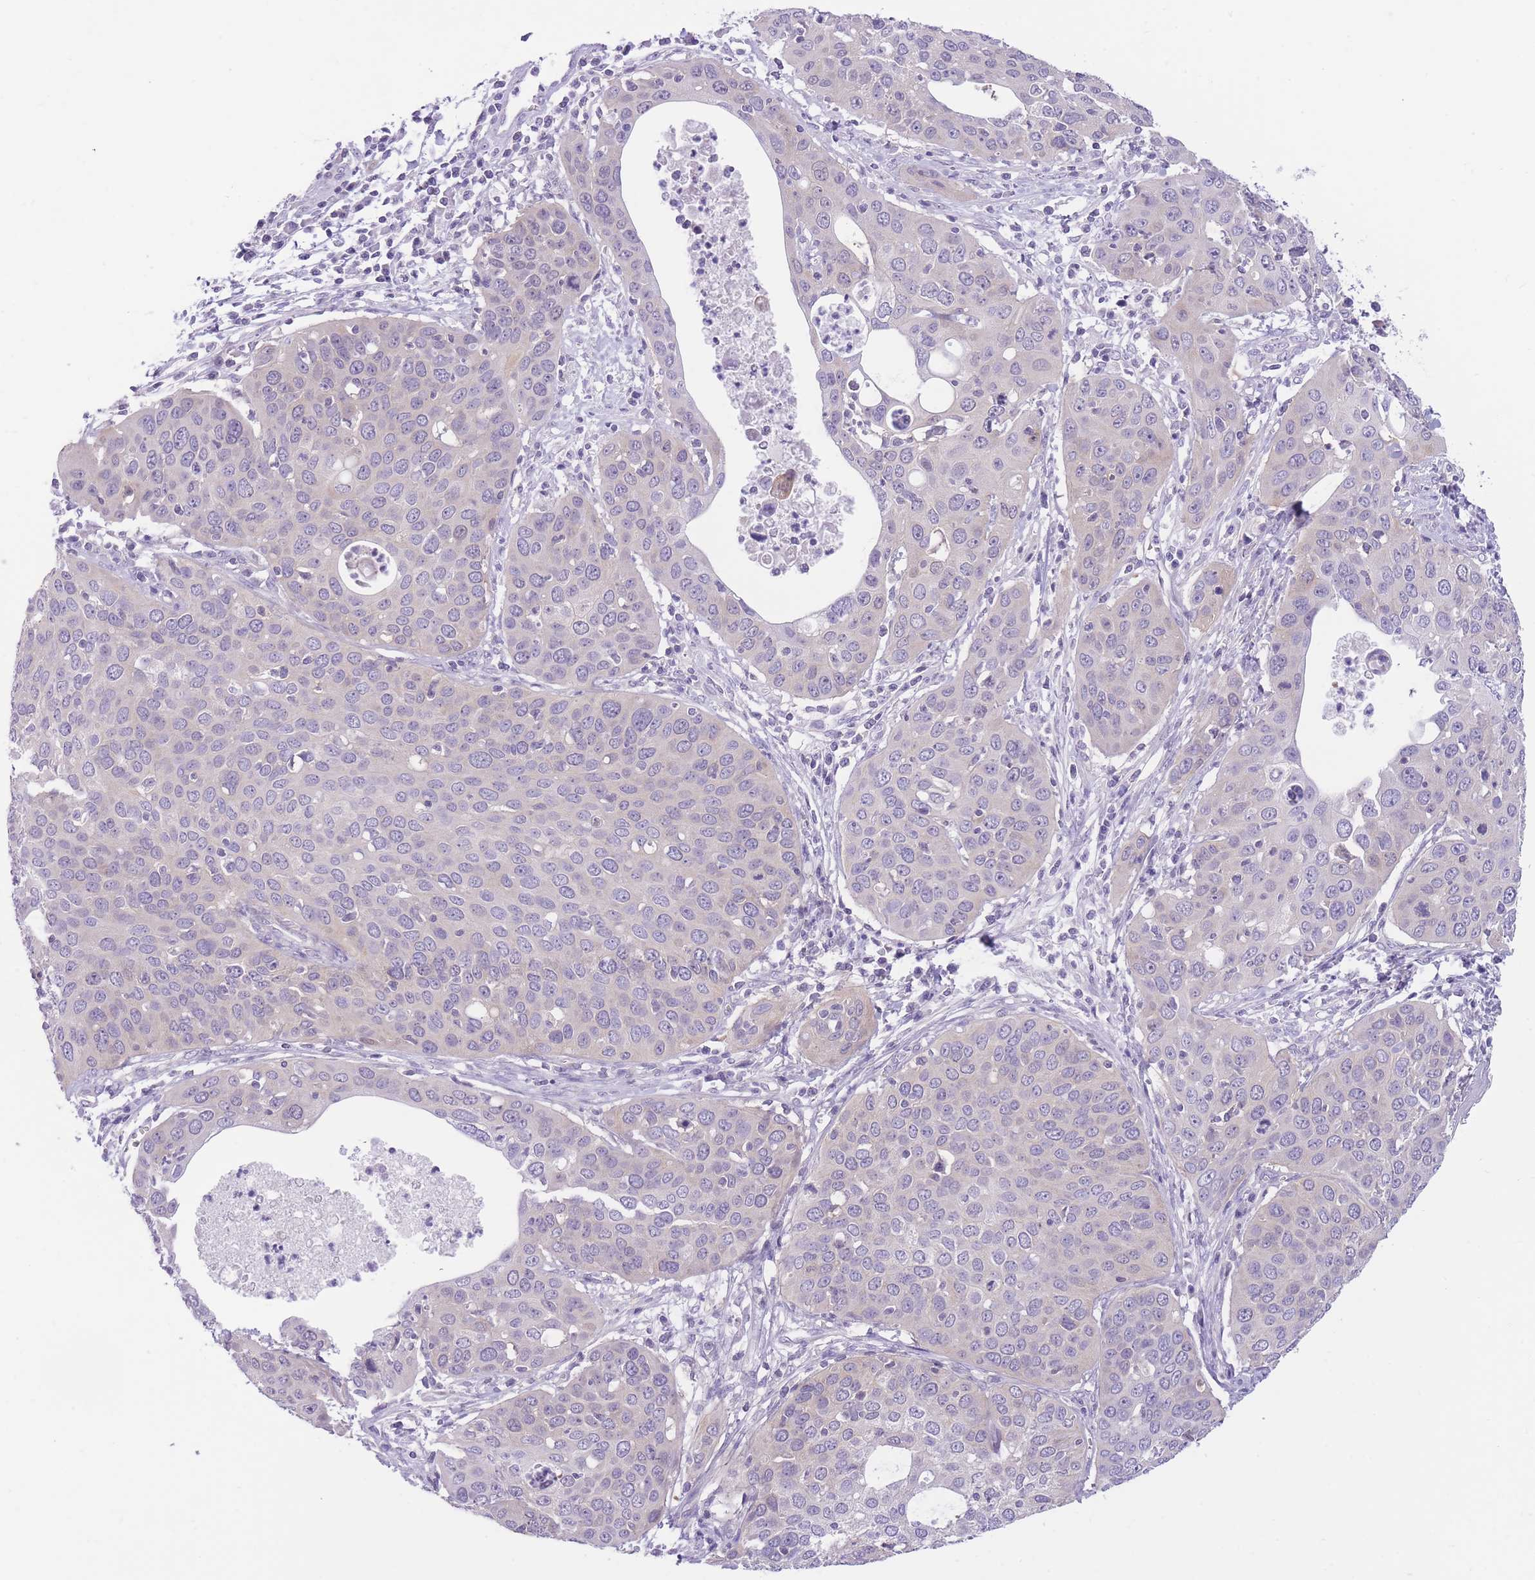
{"staining": {"intensity": "negative", "quantity": "none", "location": "none"}, "tissue": "cervical cancer", "cell_type": "Tumor cells", "image_type": "cancer", "snomed": [{"axis": "morphology", "description": "Squamous cell carcinoma, NOS"}, {"axis": "topography", "description": "Cervix"}], "caption": "Micrograph shows no protein staining in tumor cells of cervical cancer (squamous cell carcinoma) tissue. (Stains: DAB (3,3'-diaminobenzidine) immunohistochemistry (IHC) with hematoxylin counter stain, Microscopy: brightfield microscopy at high magnification).", "gene": "OR11H12", "patient": {"sex": "female", "age": 36}}